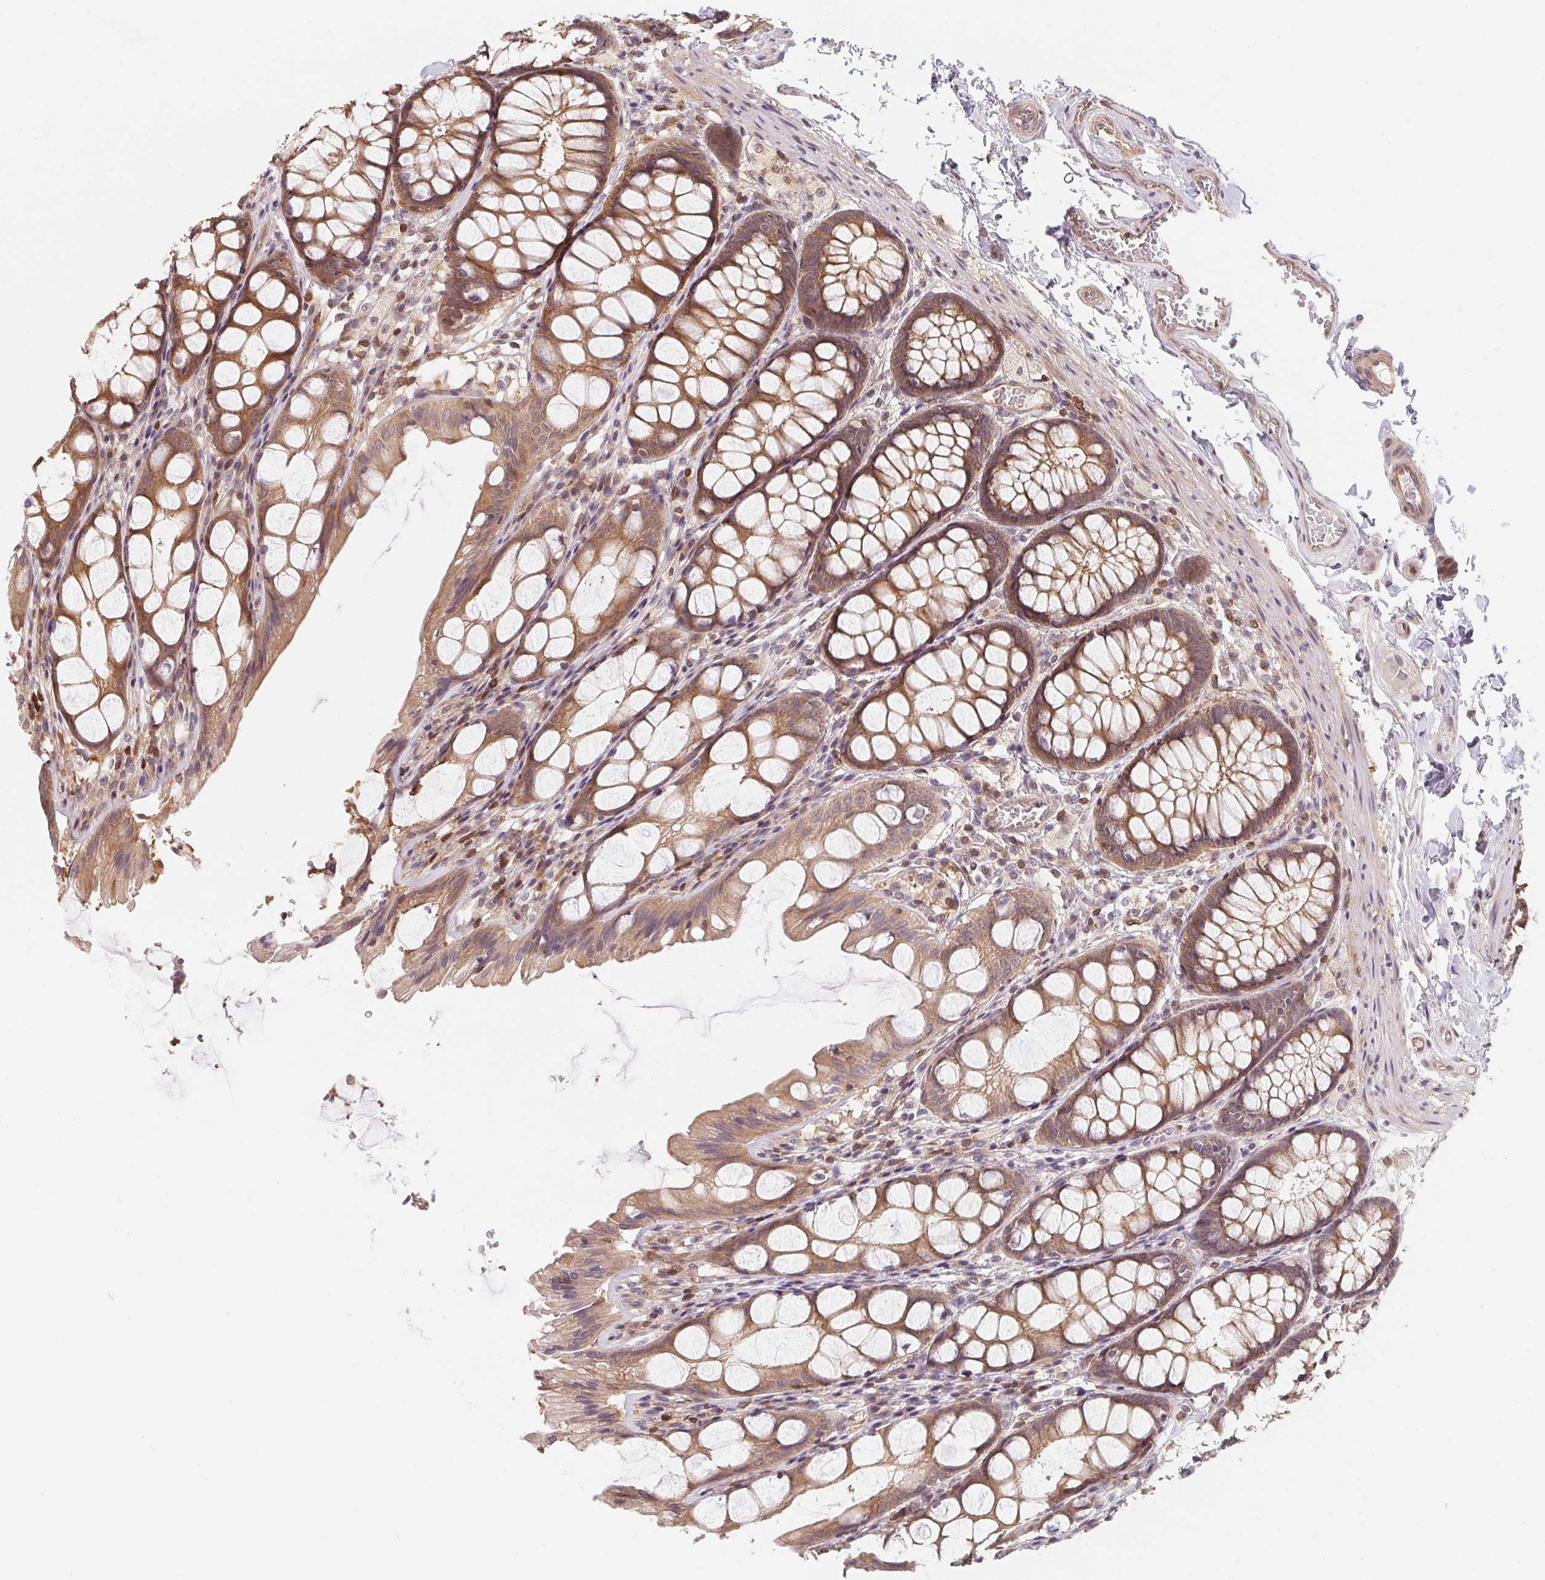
{"staining": {"intensity": "weak", "quantity": "25%-75%", "location": "cytoplasmic/membranous"}, "tissue": "colon", "cell_type": "Endothelial cells", "image_type": "normal", "snomed": [{"axis": "morphology", "description": "Normal tissue, NOS"}, {"axis": "topography", "description": "Colon"}], "caption": "High-power microscopy captured an immunohistochemistry image of unremarkable colon, revealing weak cytoplasmic/membranous staining in approximately 25%-75% of endothelial cells.", "gene": "ANKRD13A", "patient": {"sex": "male", "age": 47}}